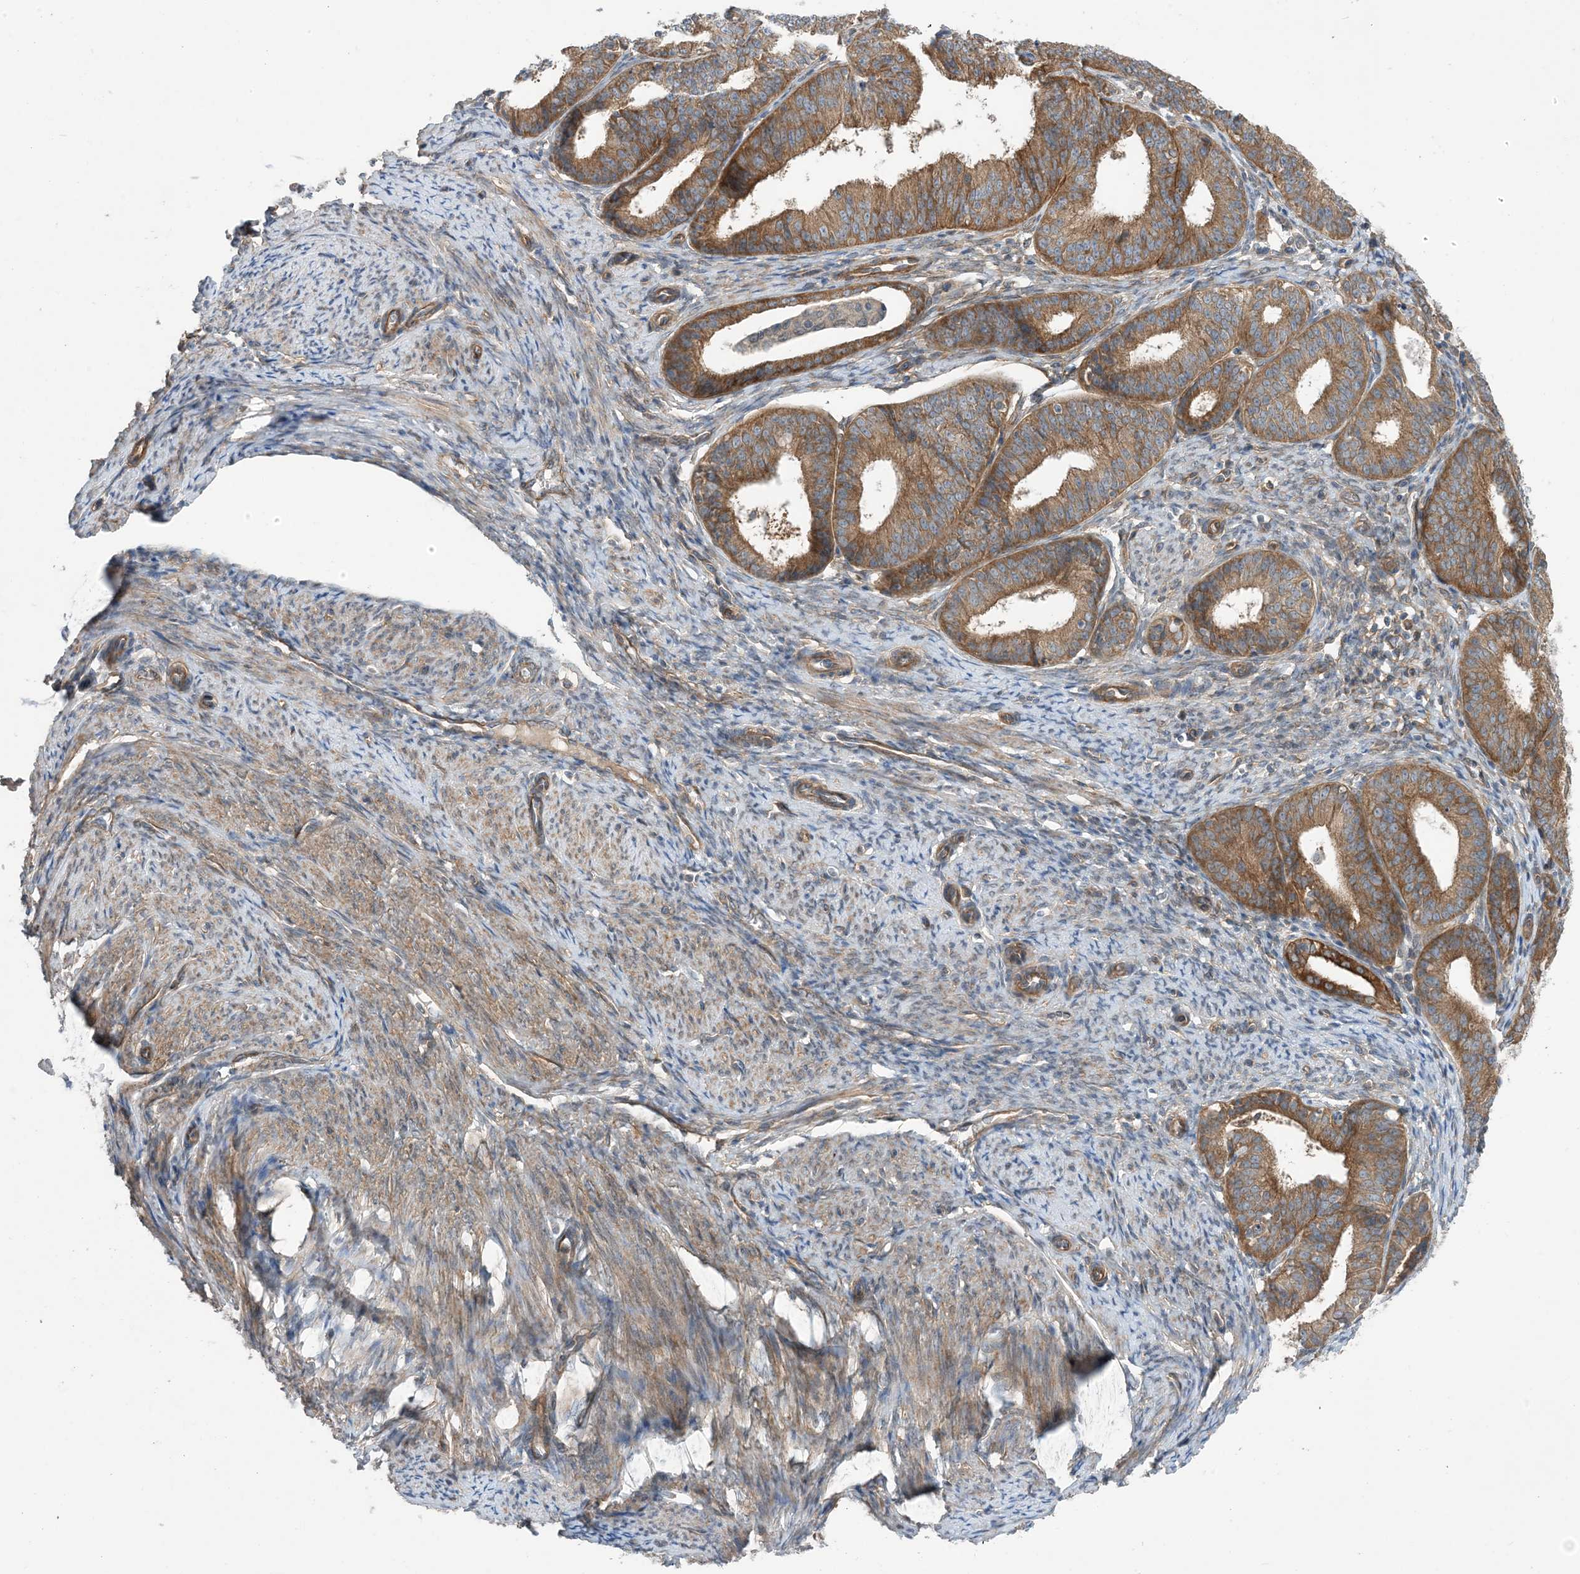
{"staining": {"intensity": "moderate", "quantity": ">75%", "location": "cytoplasmic/membranous"}, "tissue": "endometrial cancer", "cell_type": "Tumor cells", "image_type": "cancer", "snomed": [{"axis": "morphology", "description": "Adenocarcinoma, NOS"}, {"axis": "topography", "description": "Endometrium"}], "caption": "Endometrial cancer (adenocarcinoma) was stained to show a protein in brown. There is medium levels of moderate cytoplasmic/membranous staining in approximately >75% of tumor cells. (DAB IHC, brown staining for protein, blue staining for nuclei).", "gene": "EHBP1", "patient": {"sex": "female", "age": 51}}